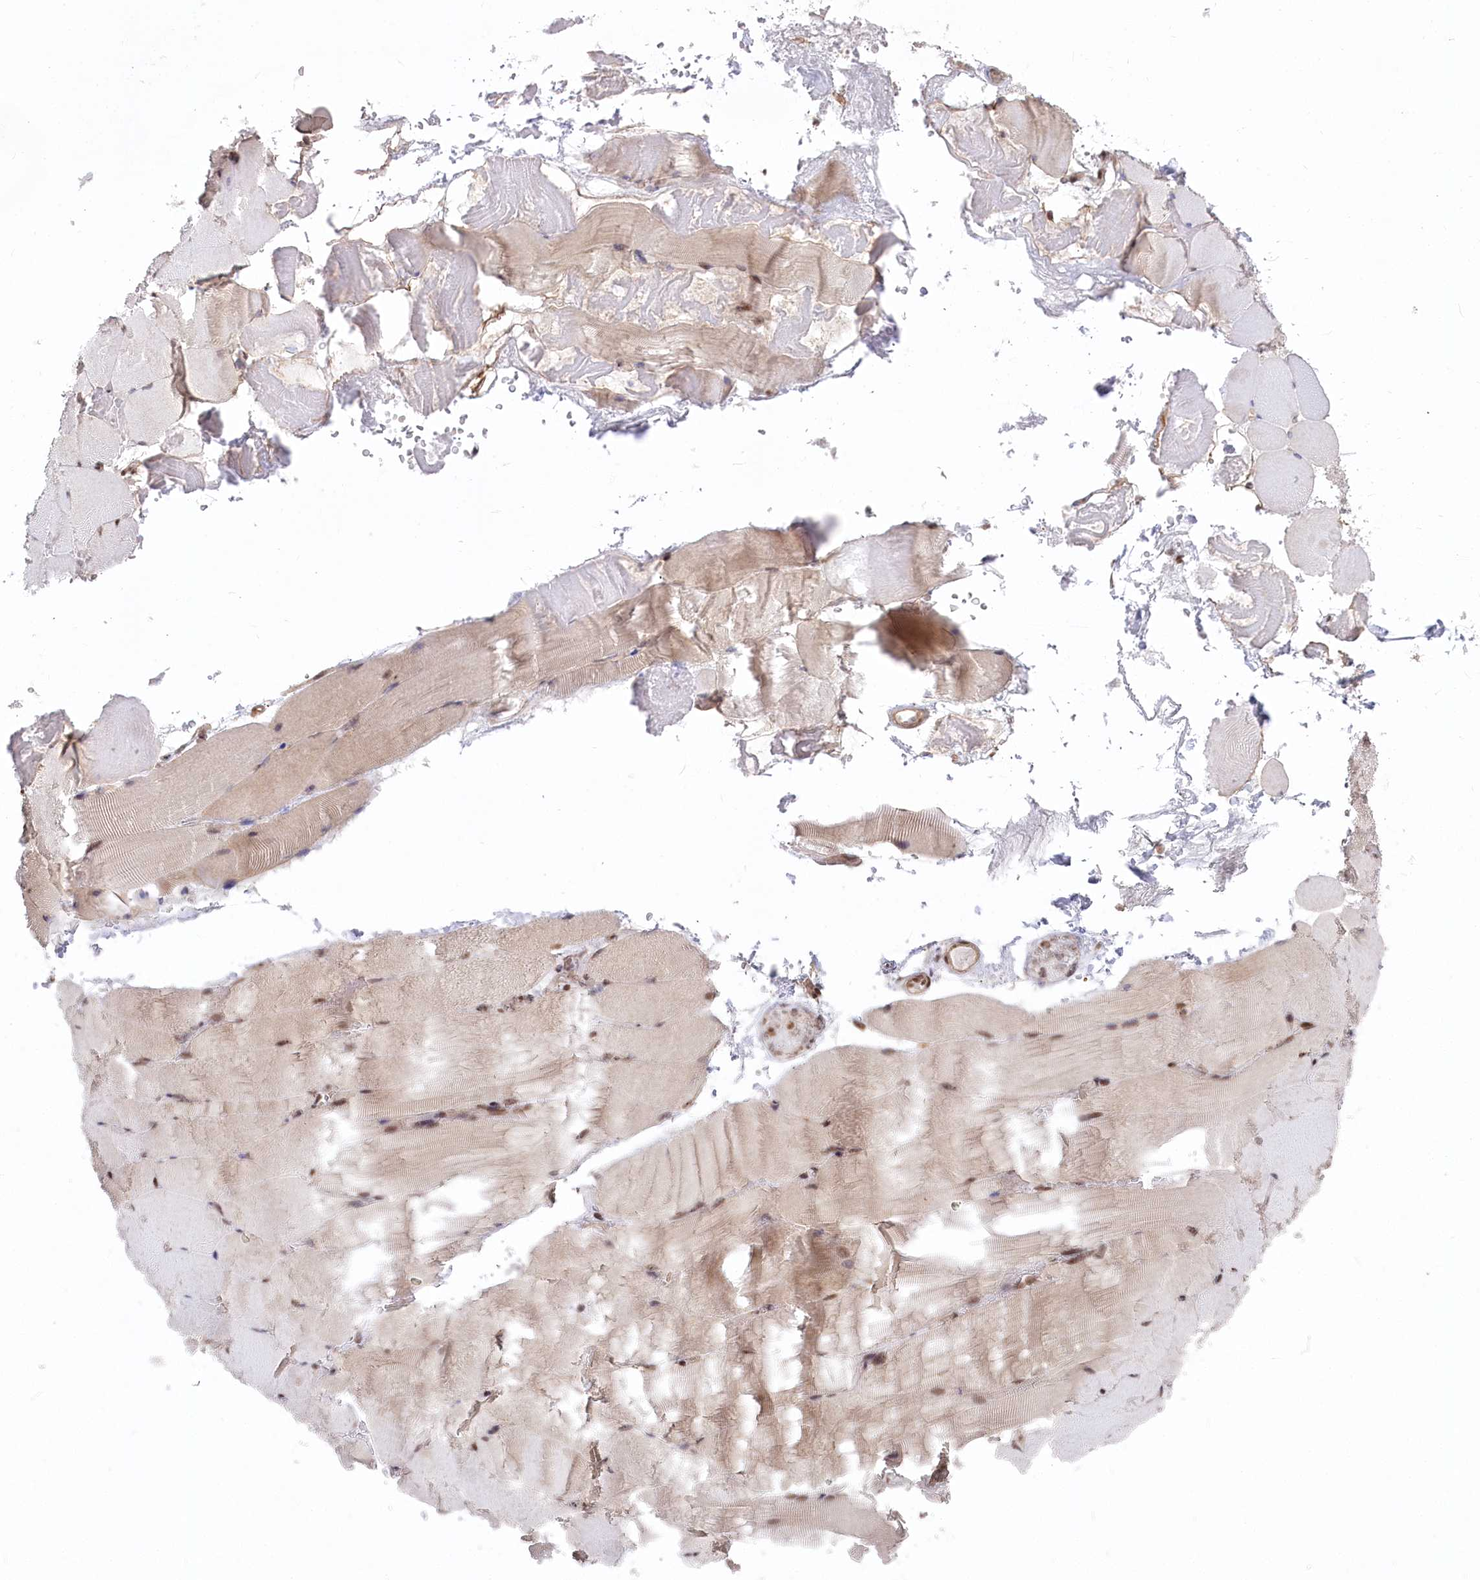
{"staining": {"intensity": "weak", "quantity": "25%-75%", "location": "cytoplasmic/membranous,nuclear"}, "tissue": "skeletal muscle", "cell_type": "Myocytes", "image_type": "normal", "snomed": [{"axis": "morphology", "description": "Normal tissue, NOS"}, {"axis": "topography", "description": "Skeletal muscle"}, {"axis": "topography", "description": "Parathyroid gland"}], "caption": "A brown stain shows weak cytoplasmic/membranous,nuclear expression of a protein in myocytes of unremarkable human skeletal muscle. (DAB (3,3'-diaminobenzidine) = brown stain, brightfield microscopy at high magnification).", "gene": "CGGBP1", "patient": {"sex": "female", "age": 37}}